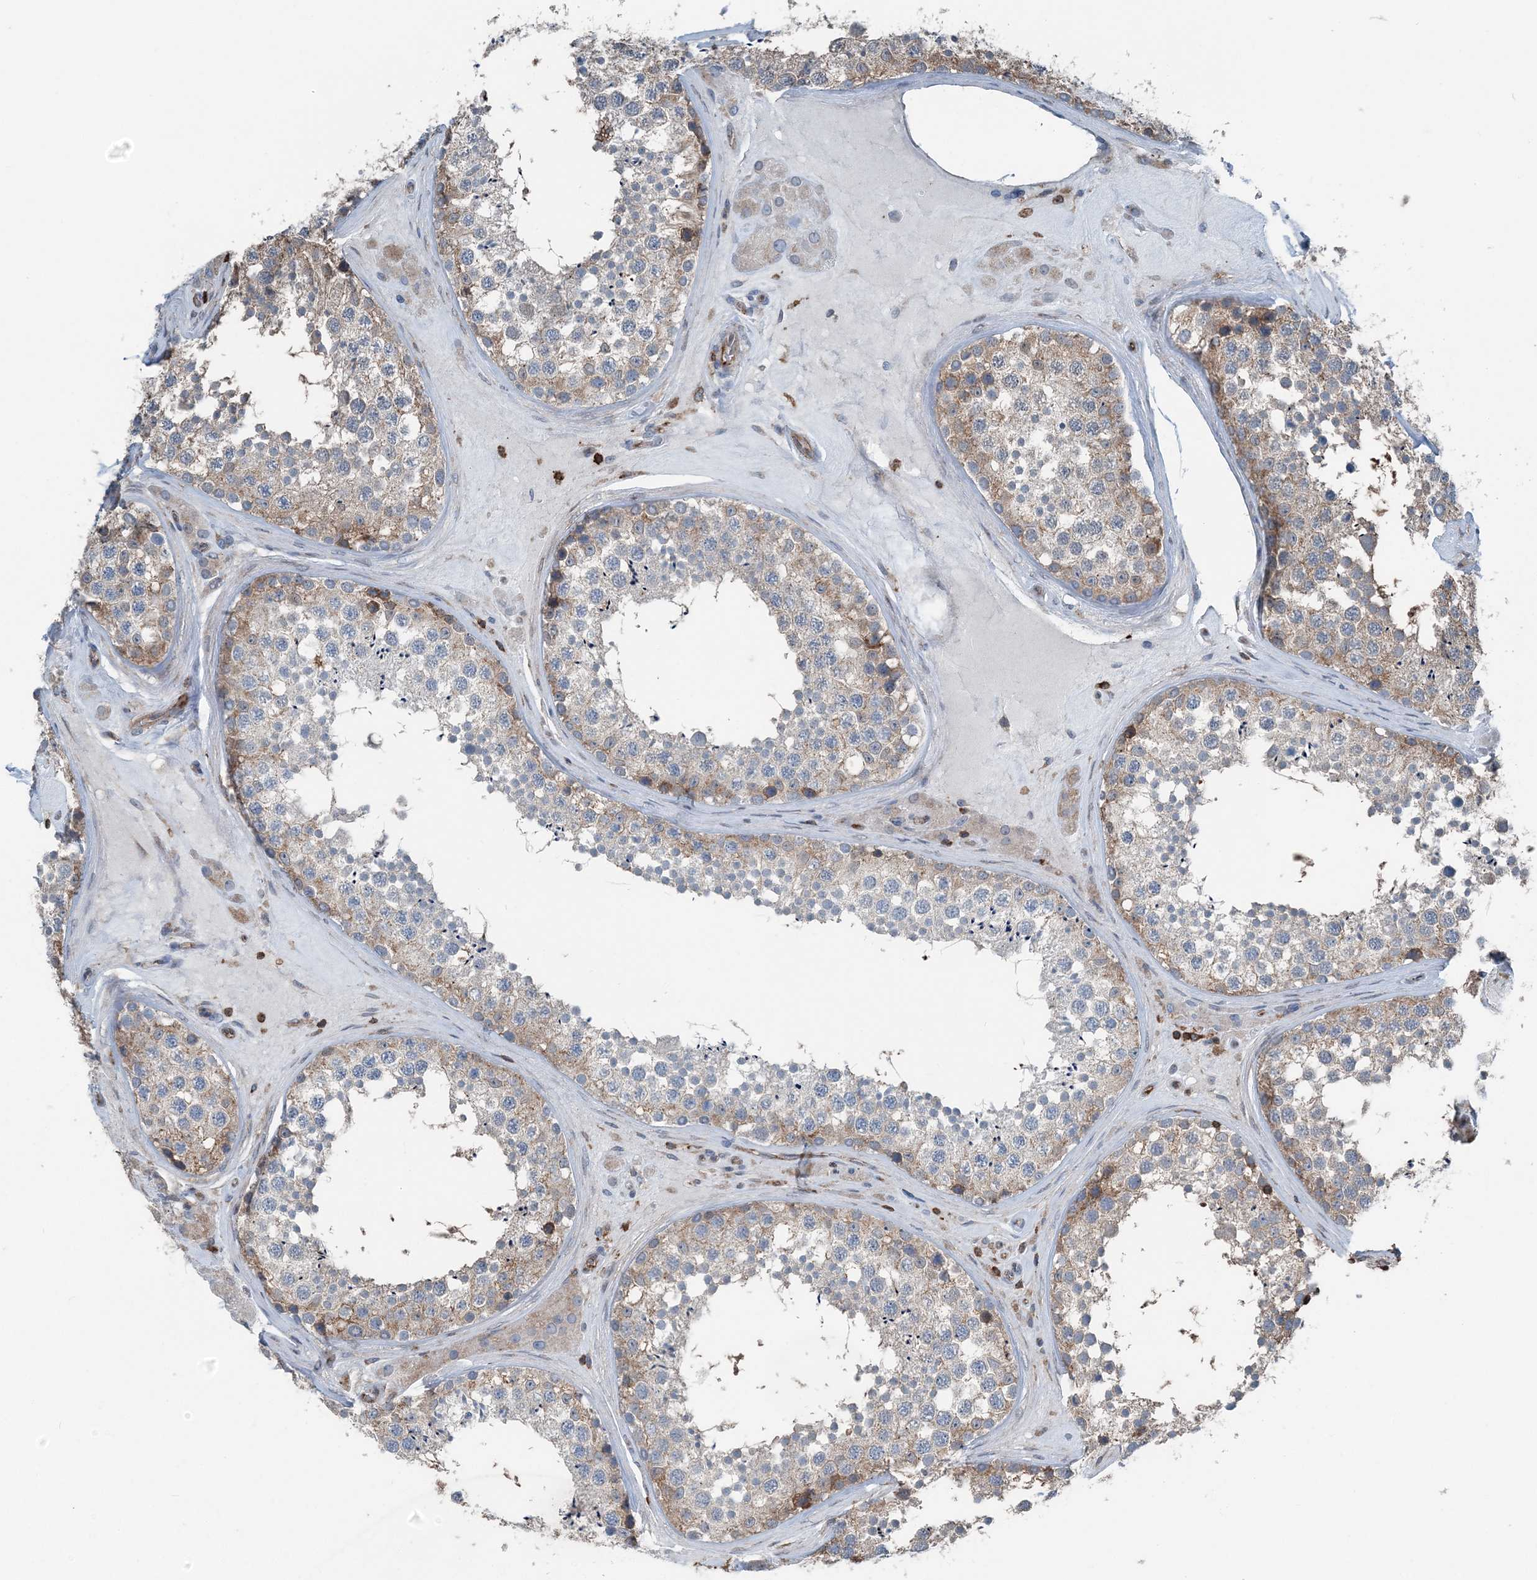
{"staining": {"intensity": "moderate", "quantity": "25%-75%", "location": "cytoplasmic/membranous"}, "tissue": "testis", "cell_type": "Cells in seminiferous ducts", "image_type": "normal", "snomed": [{"axis": "morphology", "description": "Normal tissue, NOS"}, {"axis": "topography", "description": "Testis"}], "caption": "Testis stained for a protein (brown) displays moderate cytoplasmic/membranous positive expression in approximately 25%-75% of cells in seminiferous ducts.", "gene": "CFL1", "patient": {"sex": "male", "age": 46}}